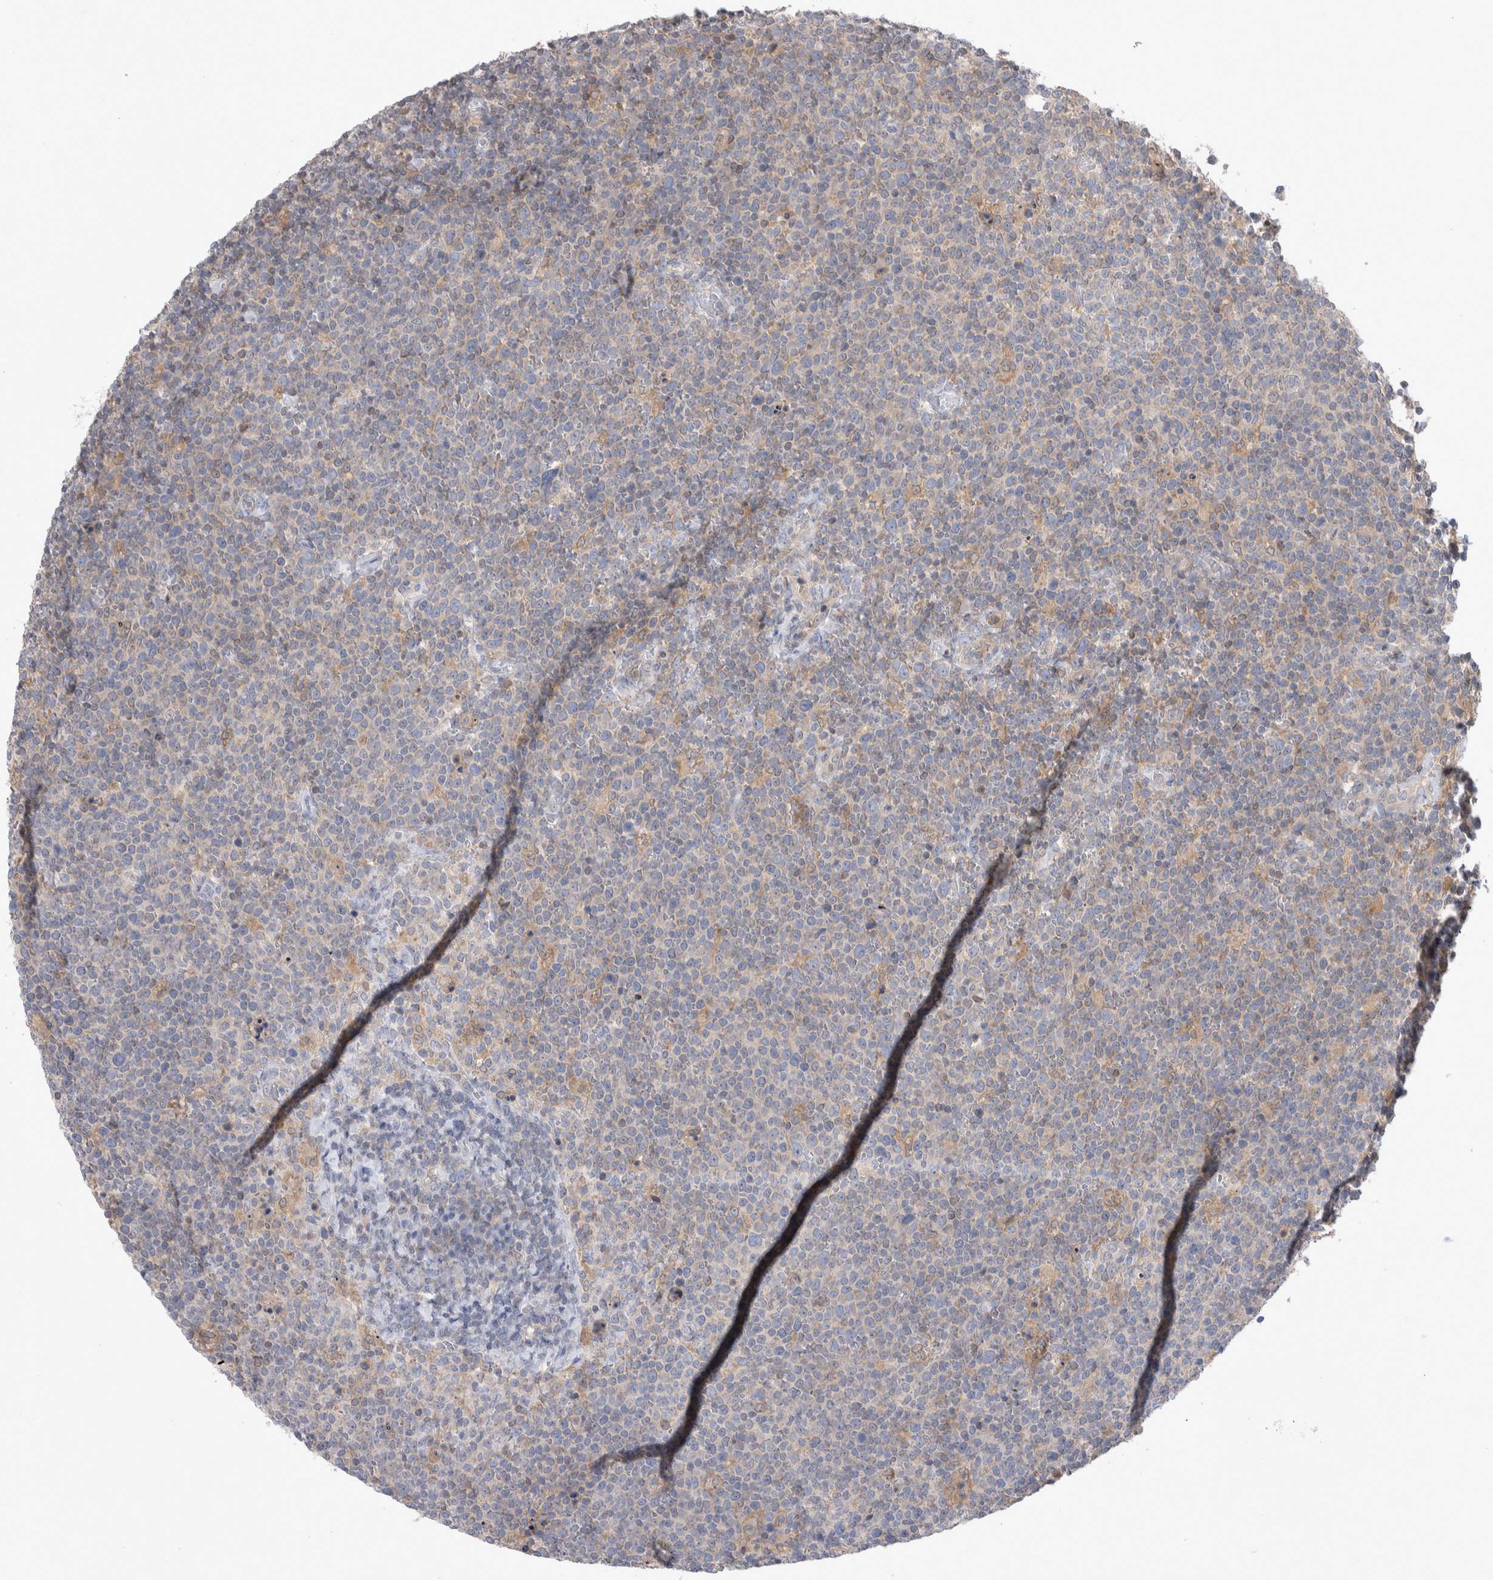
{"staining": {"intensity": "weak", "quantity": "25%-75%", "location": "cytoplasmic/membranous"}, "tissue": "lymphoma", "cell_type": "Tumor cells", "image_type": "cancer", "snomed": [{"axis": "morphology", "description": "Malignant lymphoma, non-Hodgkin's type, High grade"}, {"axis": "topography", "description": "Lymph node"}], "caption": "This image exhibits immunohistochemistry (IHC) staining of malignant lymphoma, non-Hodgkin's type (high-grade), with low weak cytoplasmic/membranous expression in about 25%-75% of tumor cells.", "gene": "HTATIP2", "patient": {"sex": "male", "age": 61}}